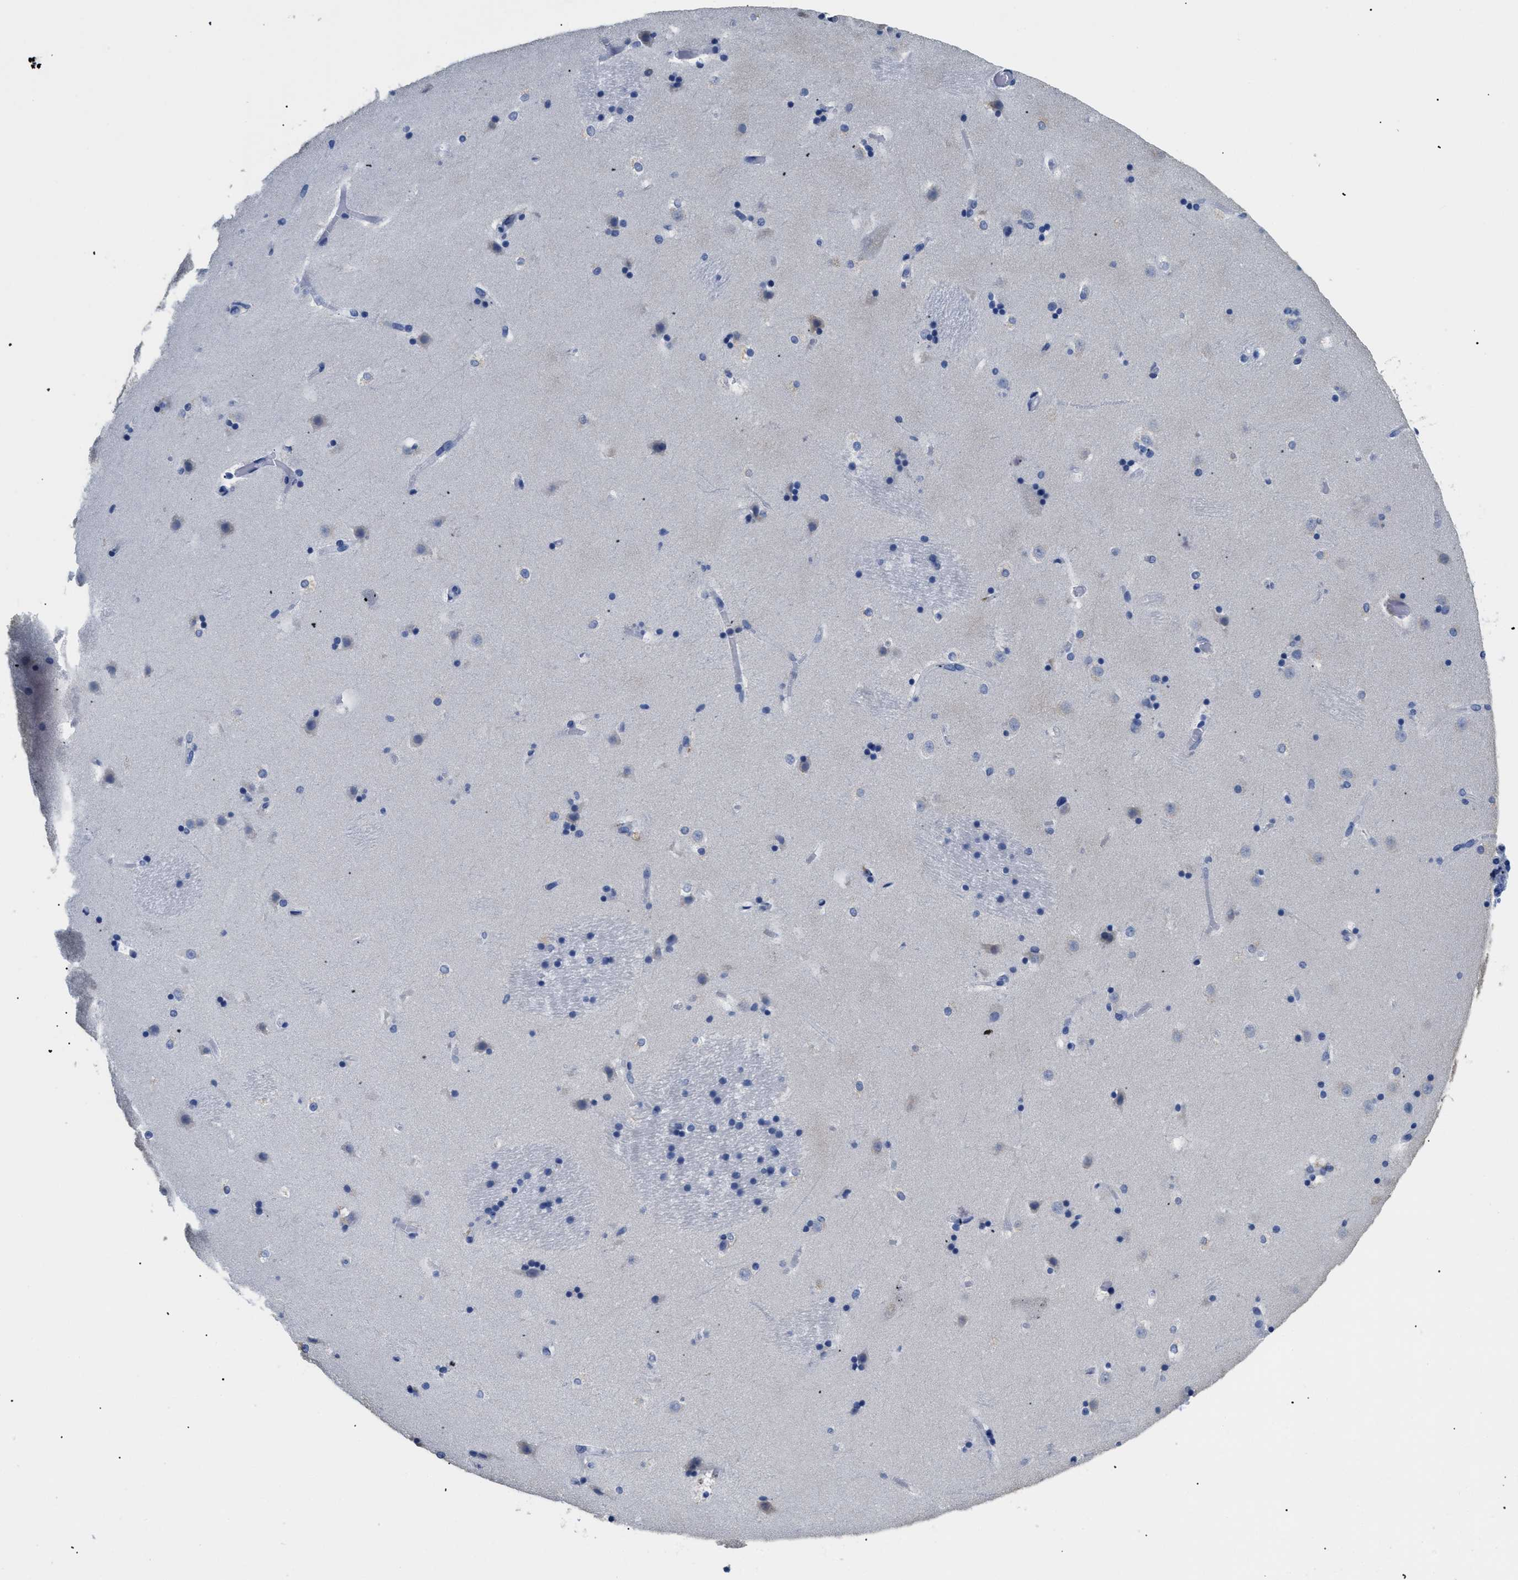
{"staining": {"intensity": "weak", "quantity": "<25%", "location": "cytoplasmic/membranous"}, "tissue": "caudate", "cell_type": "Glial cells", "image_type": "normal", "snomed": [{"axis": "morphology", "description": "Normal tissue, NOS"}, {"axis": "topography", "description": "Lateral ventricle wall"}], "caption": "DAB immunohistochemical staining of unremarkable caudate exhibits no significant positivity in glial cells. The staining was performed using DAB (3,3'-diaminobenzidine) to visualize the protein expression in brown, while the nuclei were stained in blue with hematoxylin (Magnification: 20x).", "gene": "APOBEC2", "patient": {"sex": "male", "age": 45}}